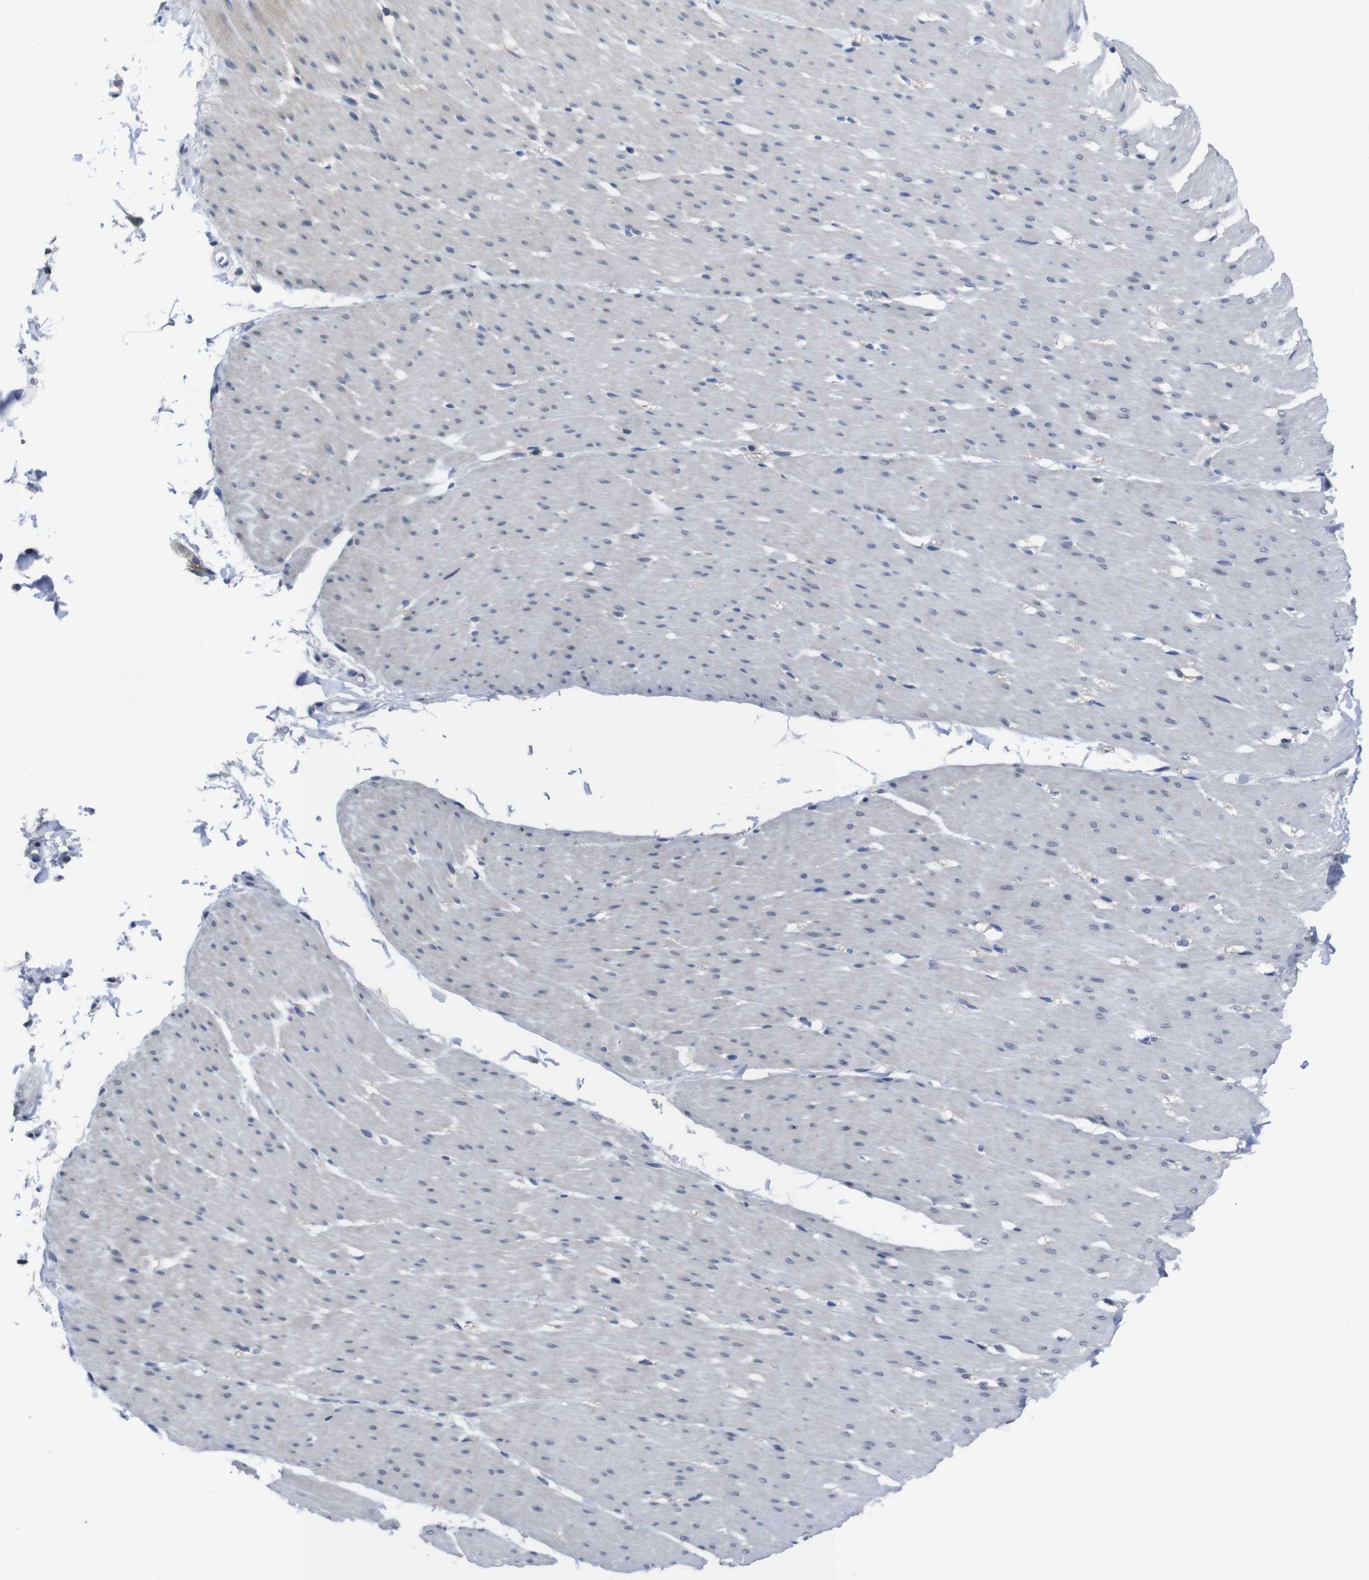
{"staining": {"intensity": "negative", "quantity": "none", "location": "none"}, "tissue": "smooth muscle", "cell_type": "Smooth muscle cells", "image_type": "normal", "snomed": [{"axis": "morphology", "description": "Normal tissue, NOS"}, {"axis": "topography", "description": "Smooth muscle"}, {"axis": "topography", "description": "Colon"}], "caption": "Immunohistochemical staining of benign human smooth muscle exhibits no significant expression in smooth muscle cells.", "gene": "SEMA4B", "patient": {"sex": "male", "age": 67}}